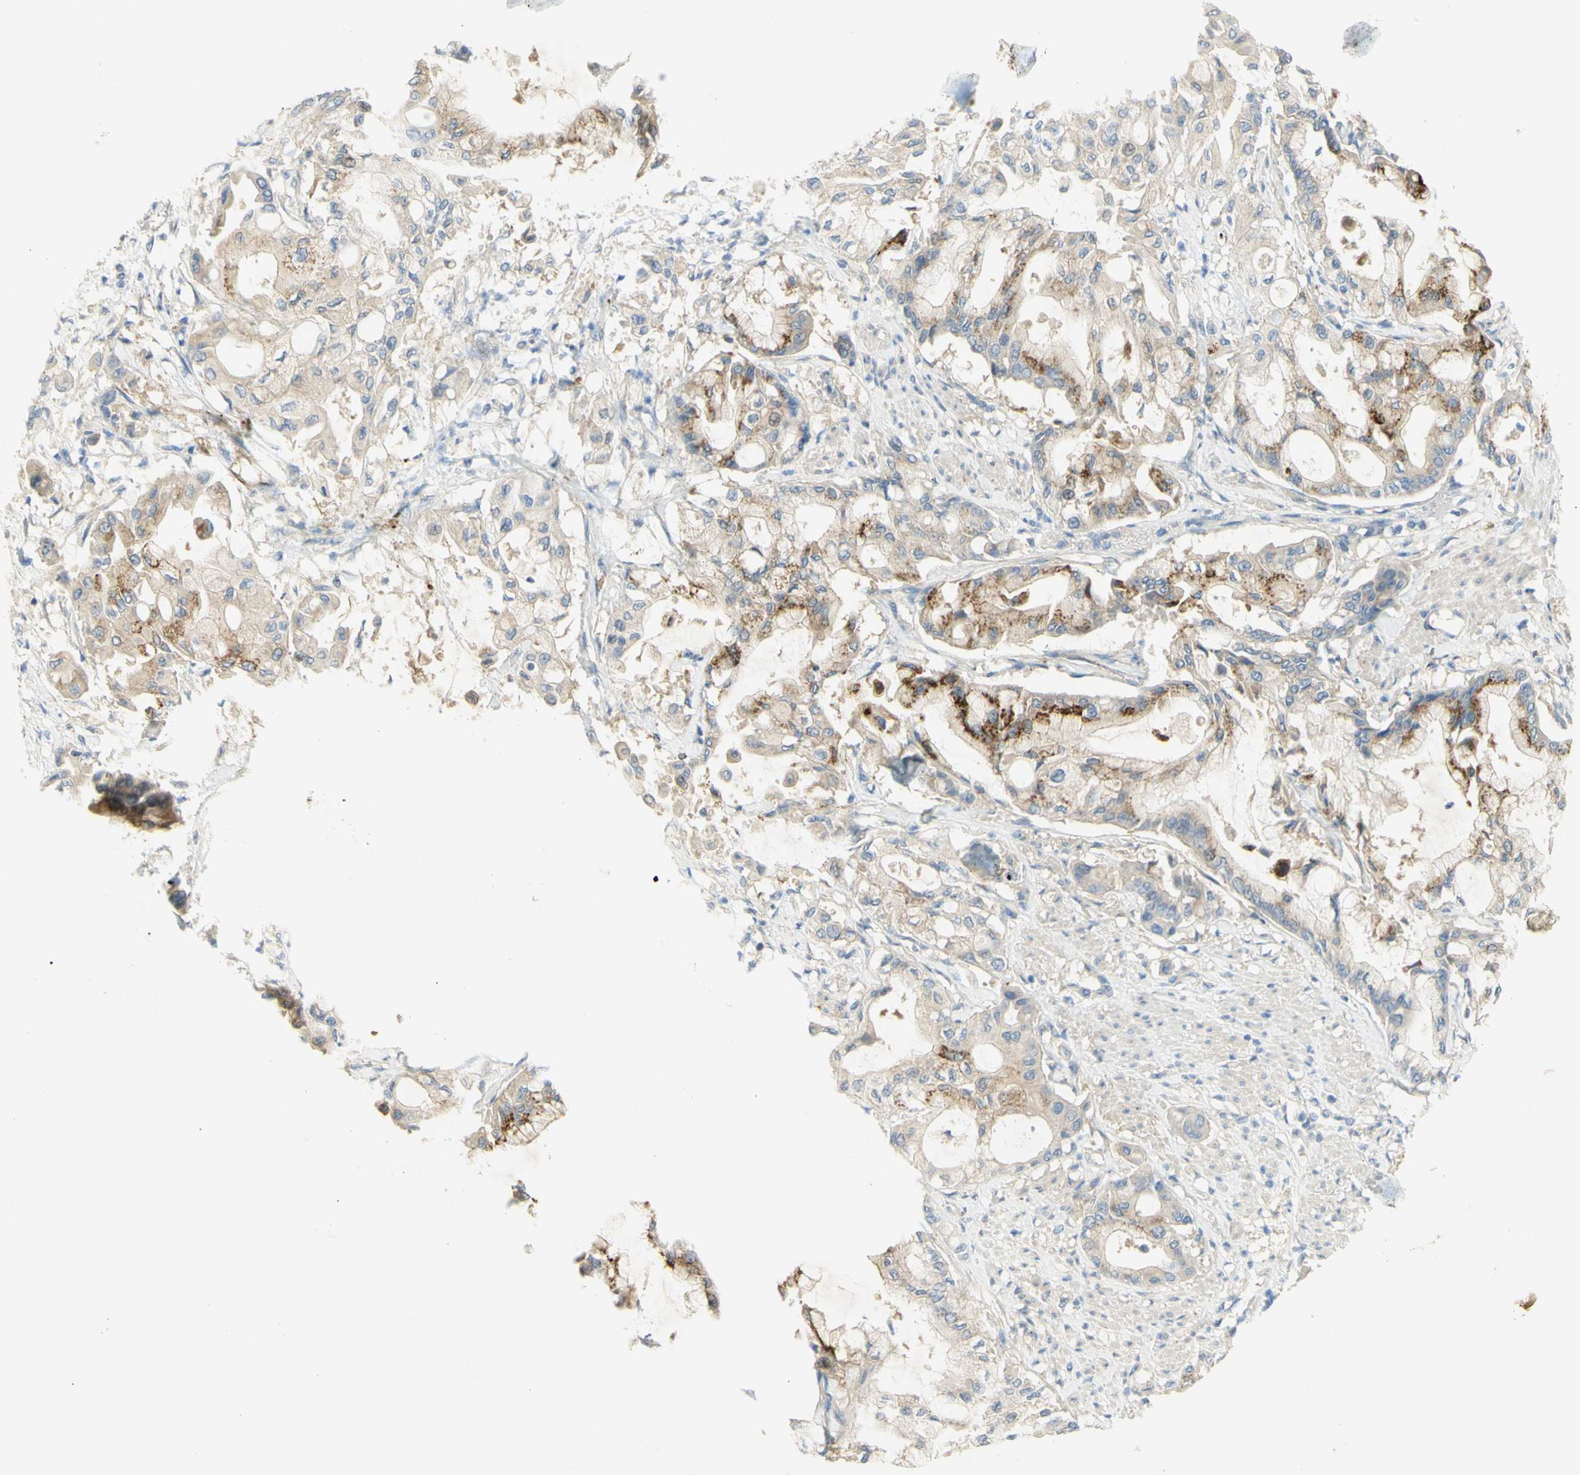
{"staining": {"intensity": "strong", "quantity": "25%-75%", "location": "cytoplasmic/membranous"}, "tissue": "pancreatic cancer", "cell_type": "Tumor cells", "image_type": "cancer", "snomed": [{"axis": "morphology", "description": "Adenocarcinoma, NOS"}, {"axis": "morphology", "description": "Adenocarcinoma, metastatic, NOS"}, {"axis": "topography", "description": "Lymph node"}, {"axis": "topography", "description": "Pancreas"}, {"axis": "topography", "description": "Duodenum"}], "caption": "Immunohistochemistry of pancreatic cancer displays high levels of strong cytoplasmic/membranous staining in about 25%-75% of tumor cells. (IHC, brightfield microscopy, high magnification).", "gene": "GCNT3", "patient": {"sex": "female", "age": 64}}